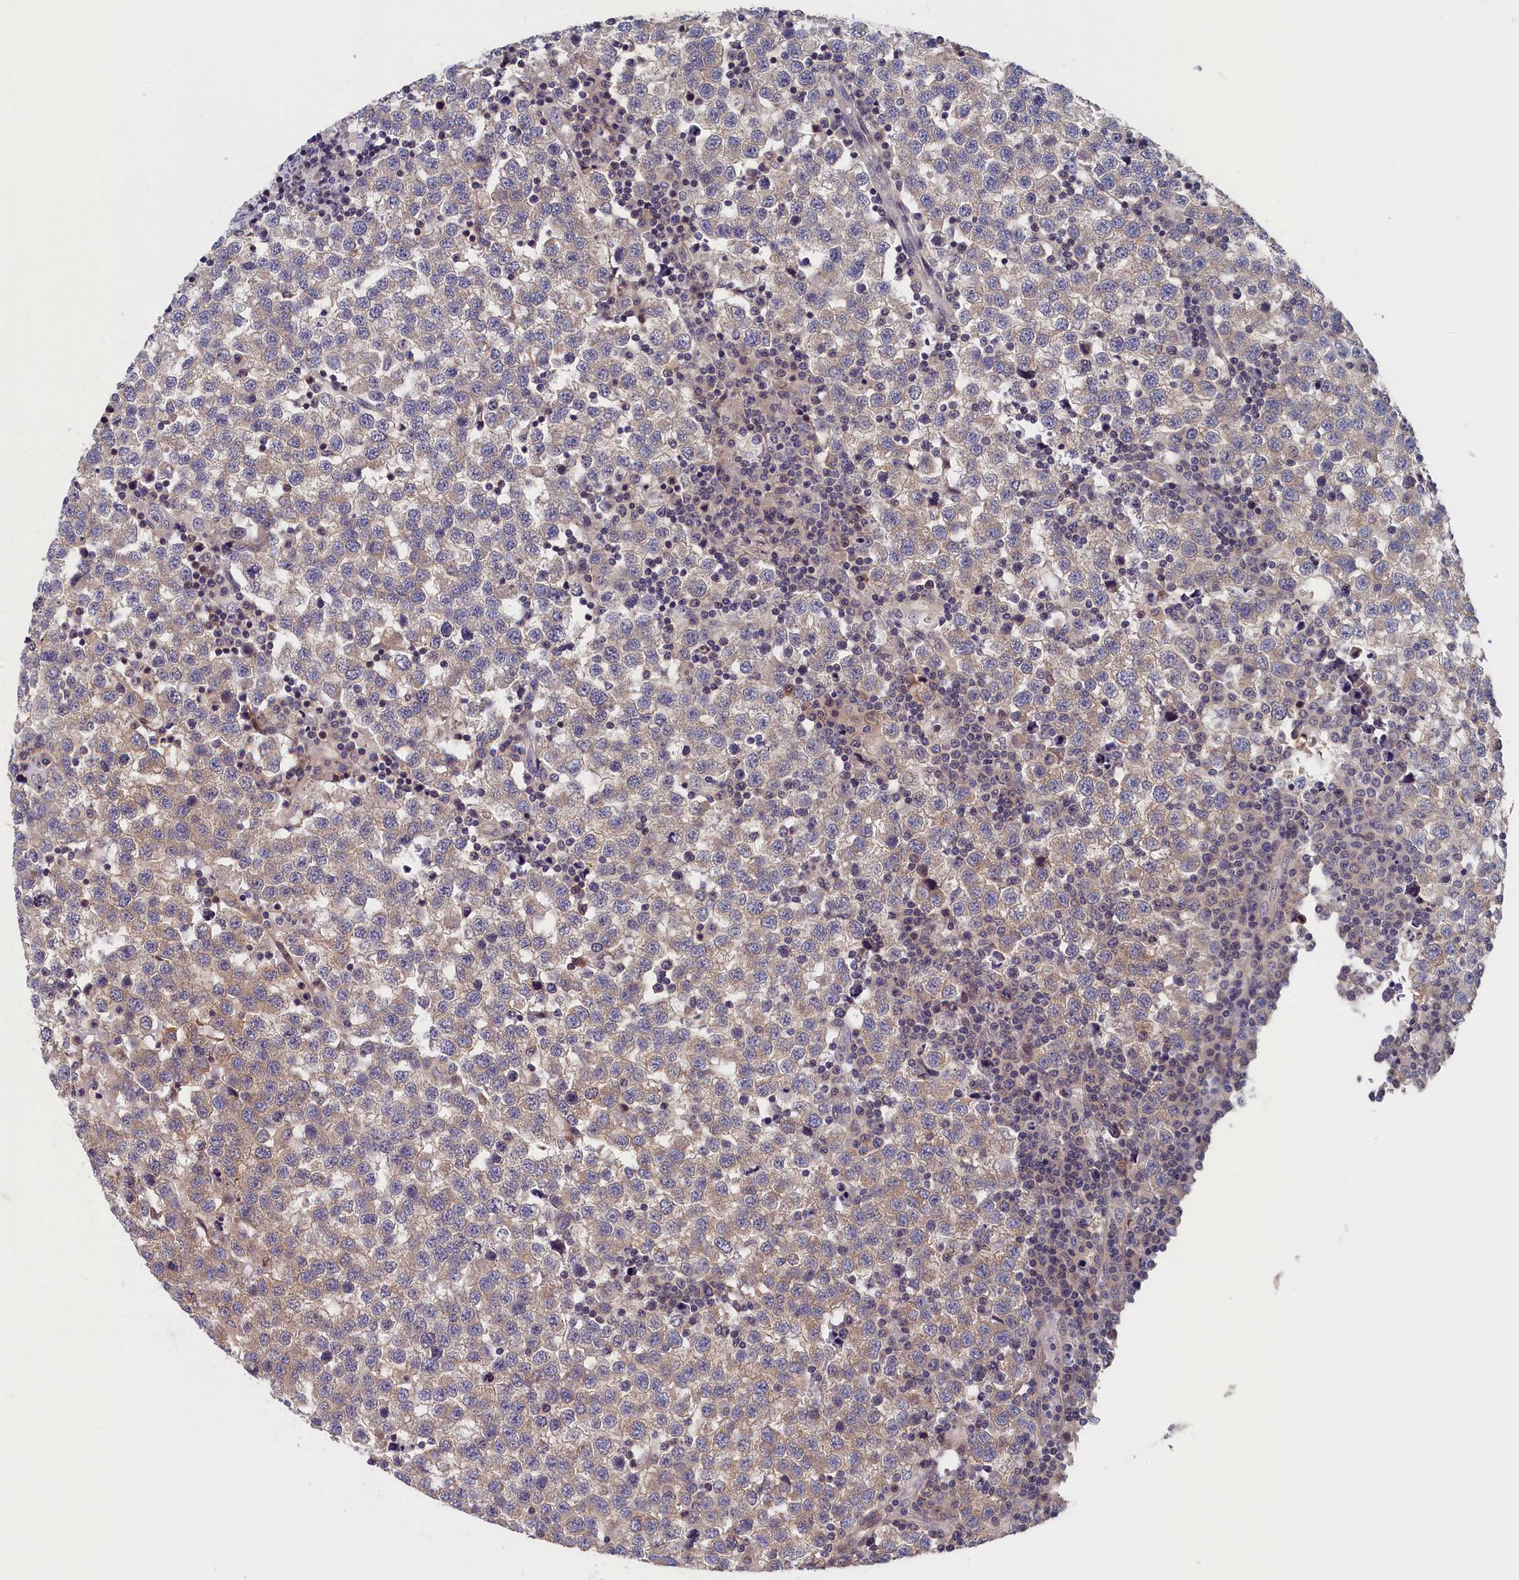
{"staining": {"intensity": "weak", "quantity": "25%-75%", "location": "cytoplasmic/membranous"}, "tissue": "testis cancer", "cell_type": "Tumor cells", "image_type": "cancer", "snomed": [{"axis": "morphology", "description": "Seminoma, NOS"}, {"axis": "topography", "description": "Testis"}], "caption": "Immunohistochemistry histopathology image of neoplastic tissue: testis cancer (seminoma) stained using immunohistochemistry demonstrates low levels of weak protein expression localized specifically in the cytoplasmic/membranous of tumor cells, appearing as a cytoplasmic/membranous brown color.", "gene": "TMEM116", "patient": {"sex": "male", "age": 34}}